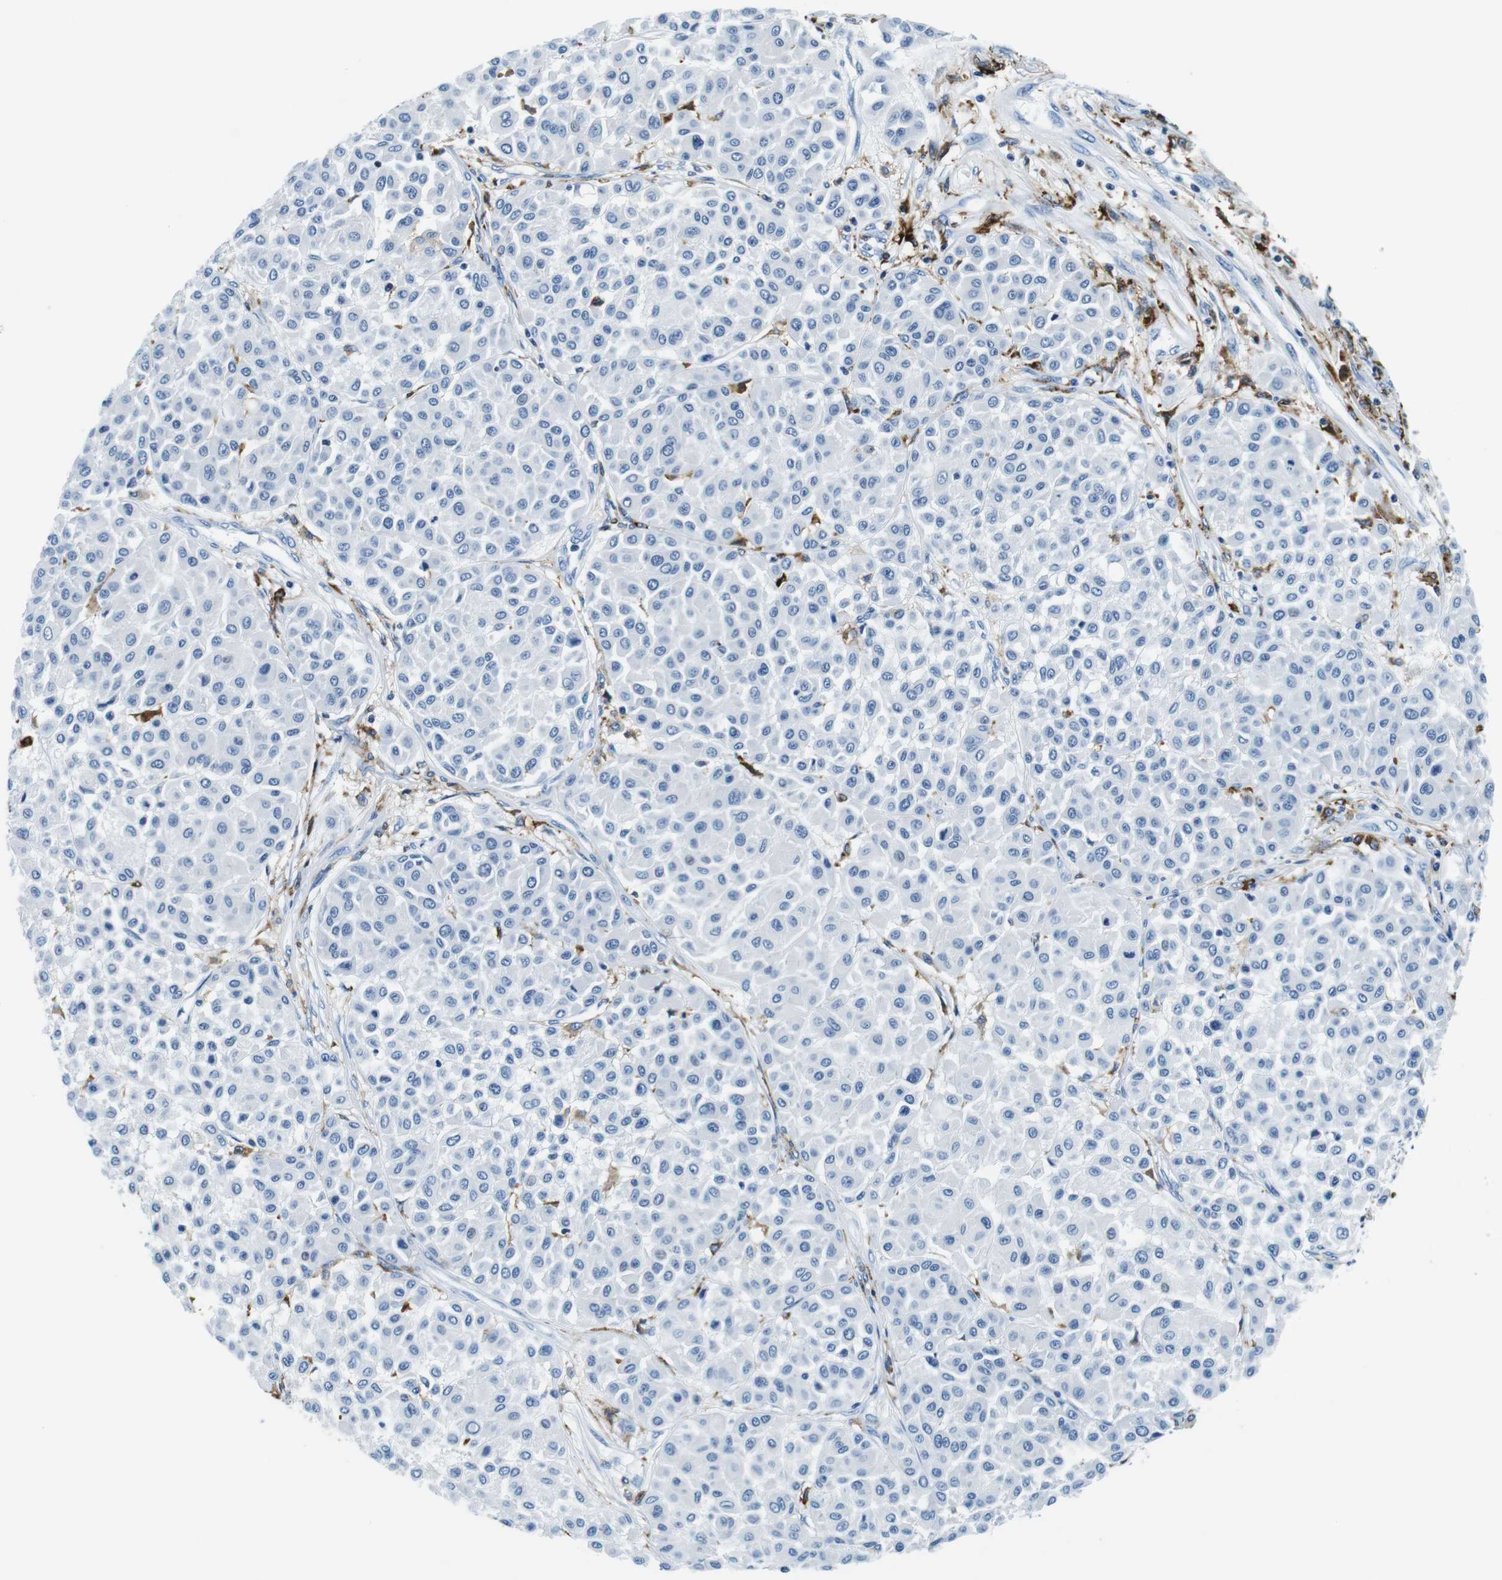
{"staining": {"intensity": "negative", "quantity": "none", "location": "none"}, "tissue": "melanoma", "cell_type": "Tumor cells", "image_type": "cancer", "snomed": [{"axis": "morphology", "description": "Malignant melanoma, Metastatic site"}, {"axis": "topography", "description": "Soft tissue"}], "caption": "Melanoma was stained to show a protein in brown. There is no significant positivity in tumor cells.", "gene": "HLA-DRB1", "patient": {"sex": "male", "age": 41}}